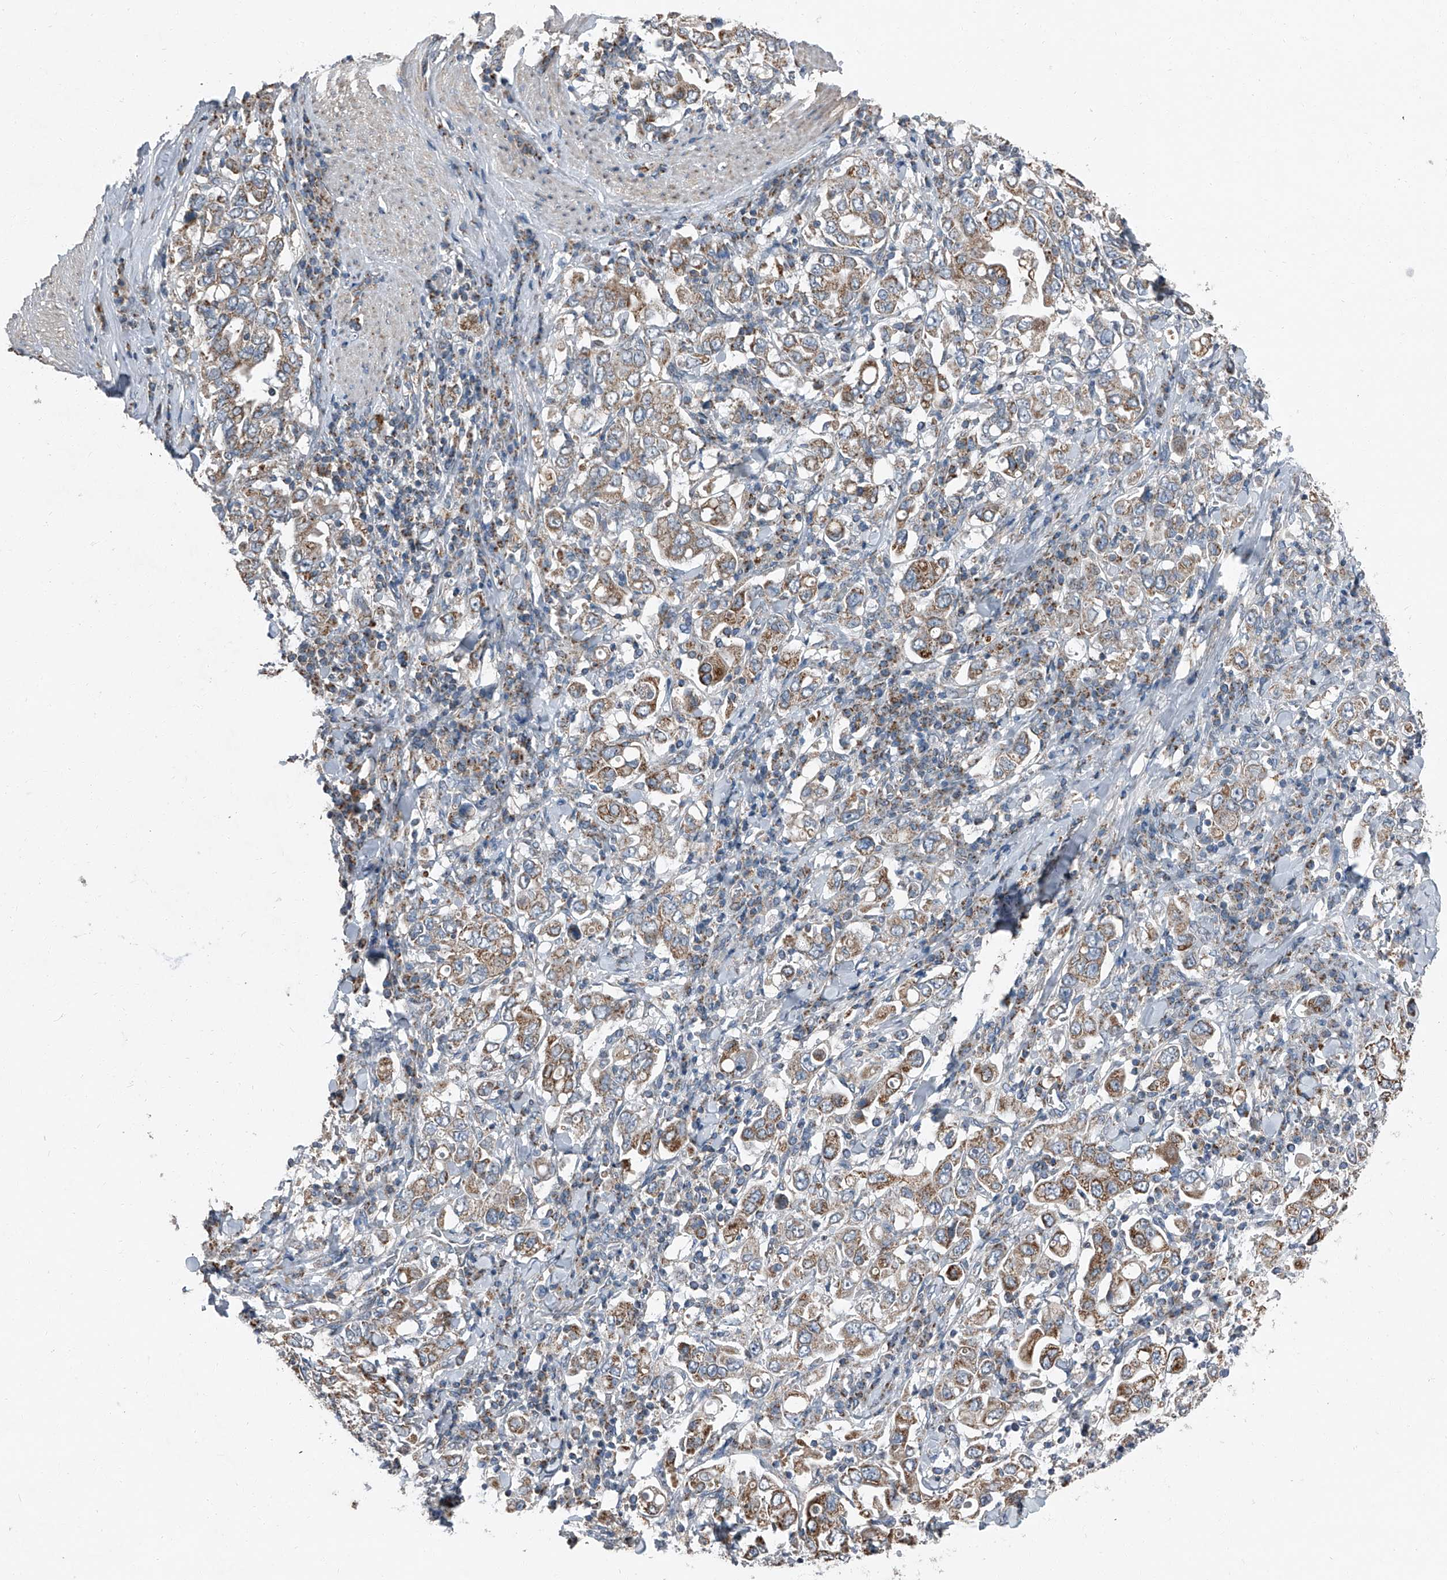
{"staining": {"intensity": "moderate", "quantity": ">75%", "location": "cytoplasmic/membranous"}, "tissue": "stomach cancer", "cell_type": "Tumor cells", "image_type": "cancer", "snomed": [{"axis": "morphology", "description": "Adenocarcinoma, NOS"}, {"axis": "topography", "description": "Stomach, upper"}], "caption": "This photomicrograph exhibits IHC staining of stomach adenocarcinoma, with medium moderate cytoplasmic/membranous positivity in approximately >75% of tumor cells.", "gene": "CHRNA7", "patient": {"sex": "male", "age": 62}}